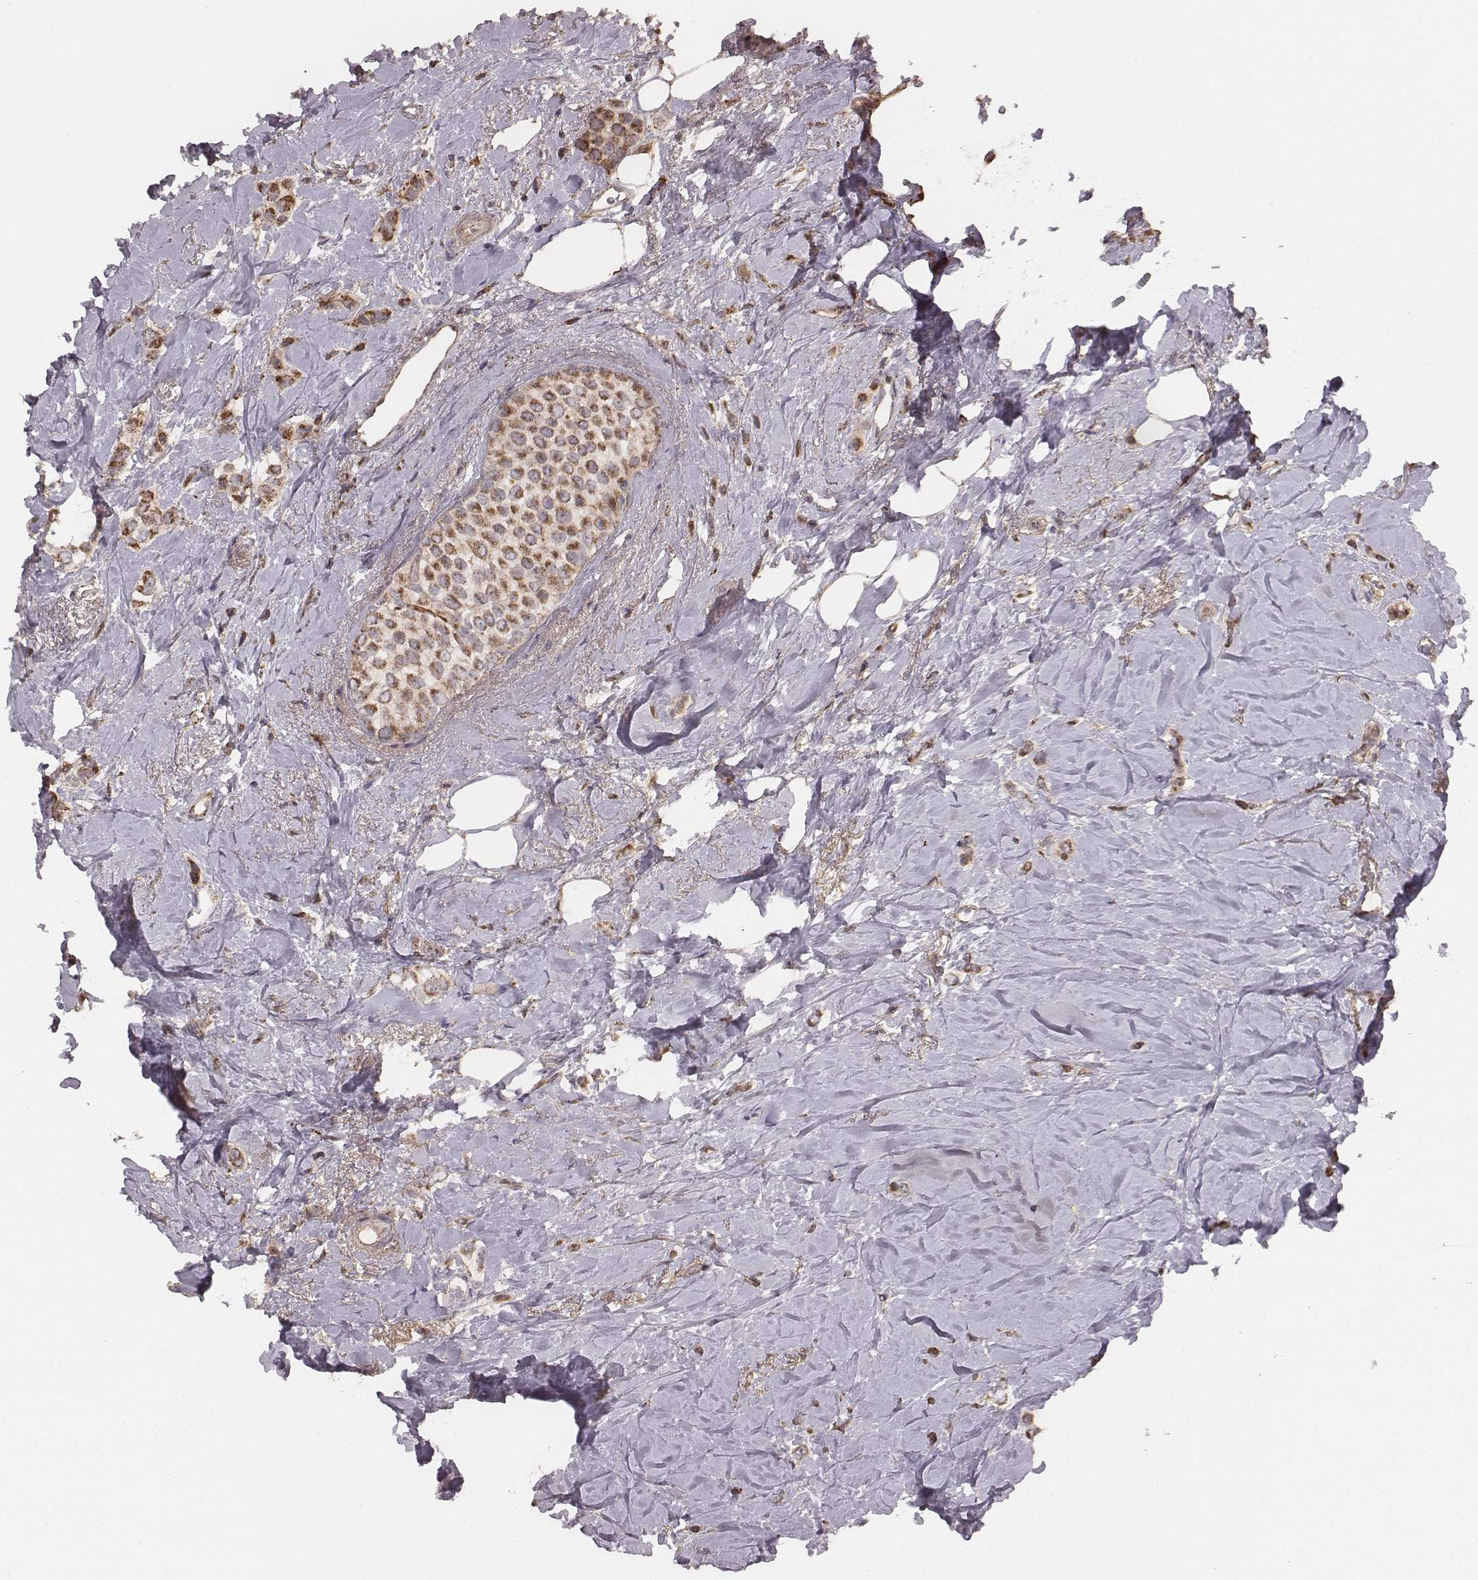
{"staining": {"intensity": "strong", "quantity": ">75%", "location": "cytoplasmic/membranous"}, "tissue": "breast cancer", "cell_type": "Tumor cells", "image_type": "cancer", "snomed": [{"axis": "morphology", "description": "Lobular carcinoma"}, {"axis": "topography", "description": "Breast"}], "caption": "An immunohistochemistry image of neoplastic tissue is shown. Protein staining in brown highlights strong cytoplasmic/membranous positivity in lobular carcinoma (breast) within tumor cells.", "gene": "PDCD2L", "patient": {"sex": "female", "age": 66}}